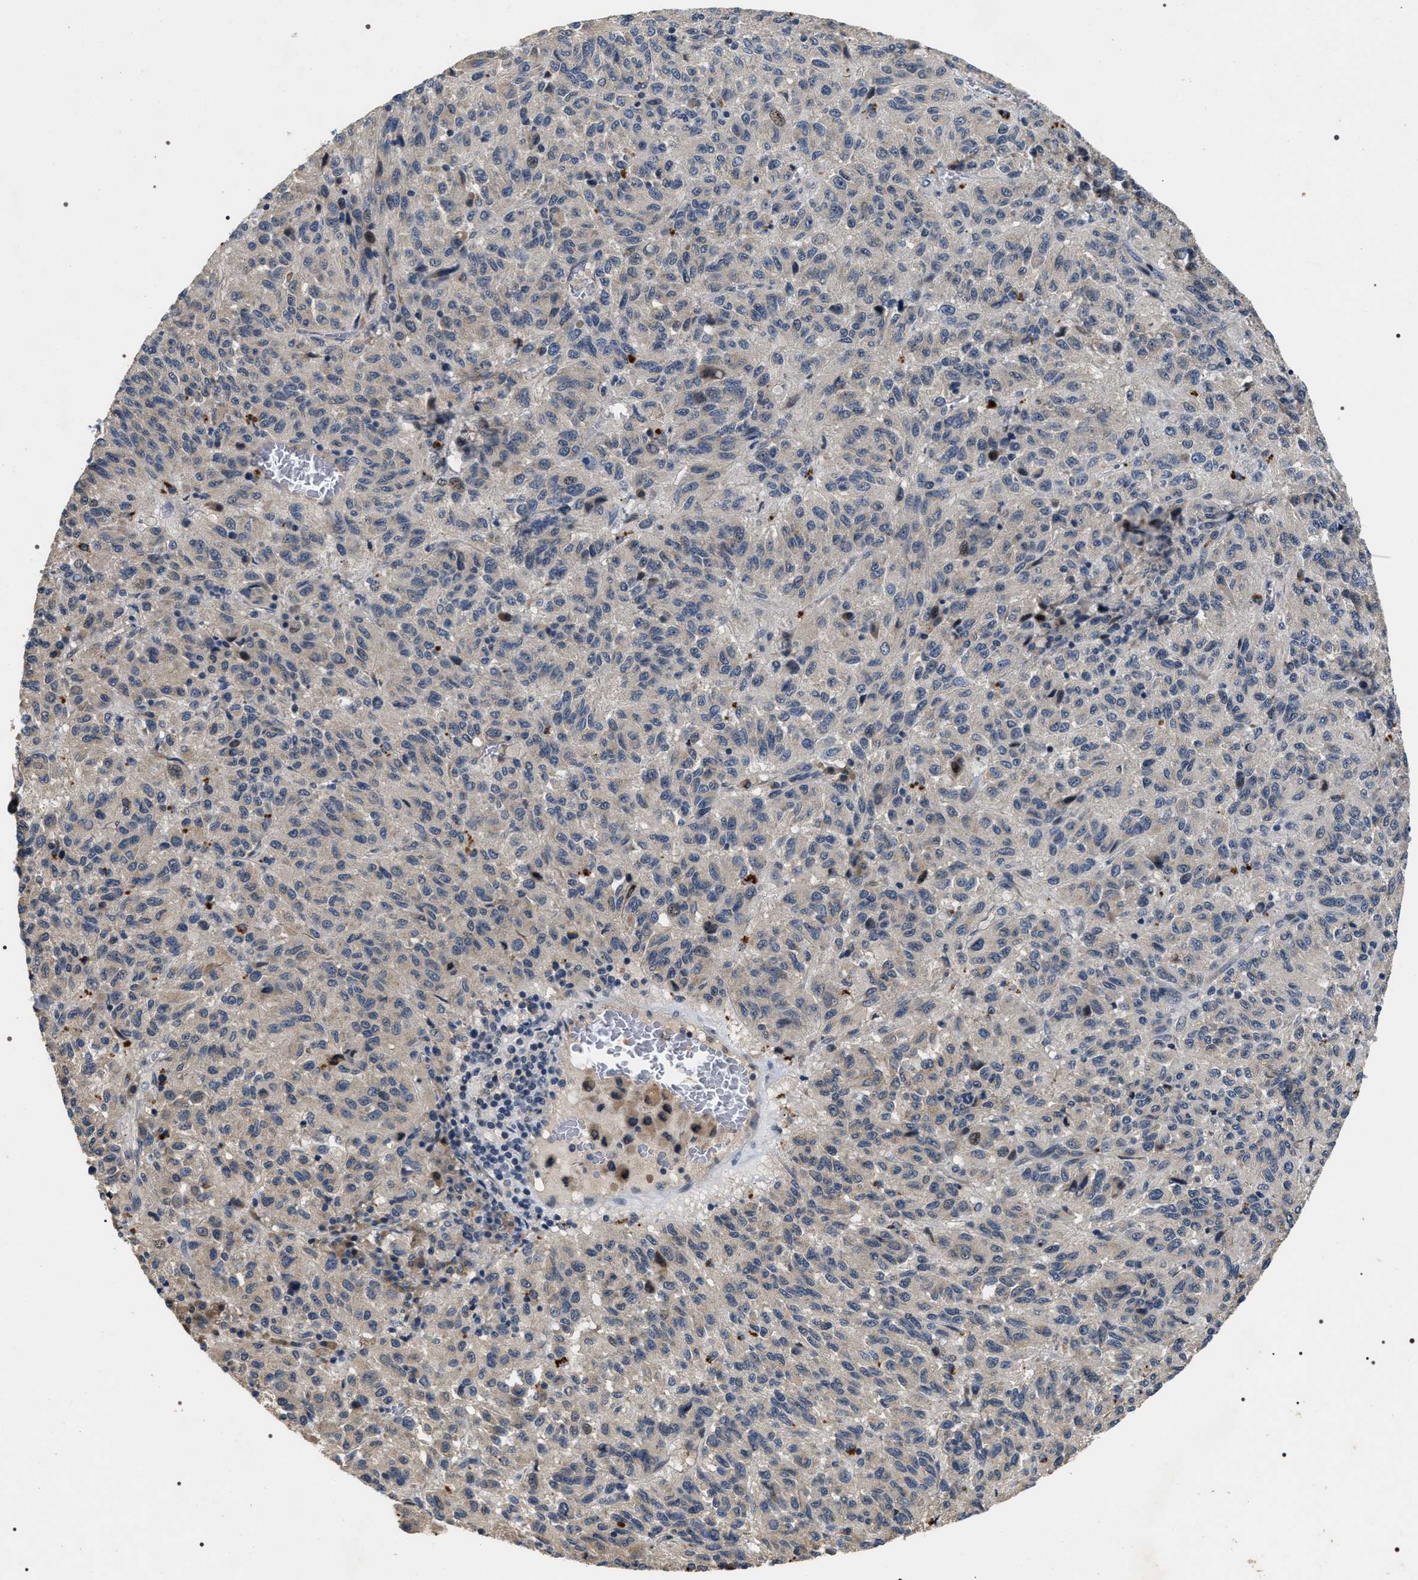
{"staining": {"intensity": "negative", "quantity": "none", "location": "none"}, "tissue": "melanoma", "cell_type": "Tumor cells", "image_type": "cancer", "snomed": [{"axis": "morphology", "description": "Malignant melanoma, Metastatic site"}, {"axis": "topography", "description": "Lung"}], "caption": "Immunohistochemical staining of human melanoma displays no significant expression in tumor cells.", "gene": "IFT81", "patient": {"sex": "male", "age": 64}}